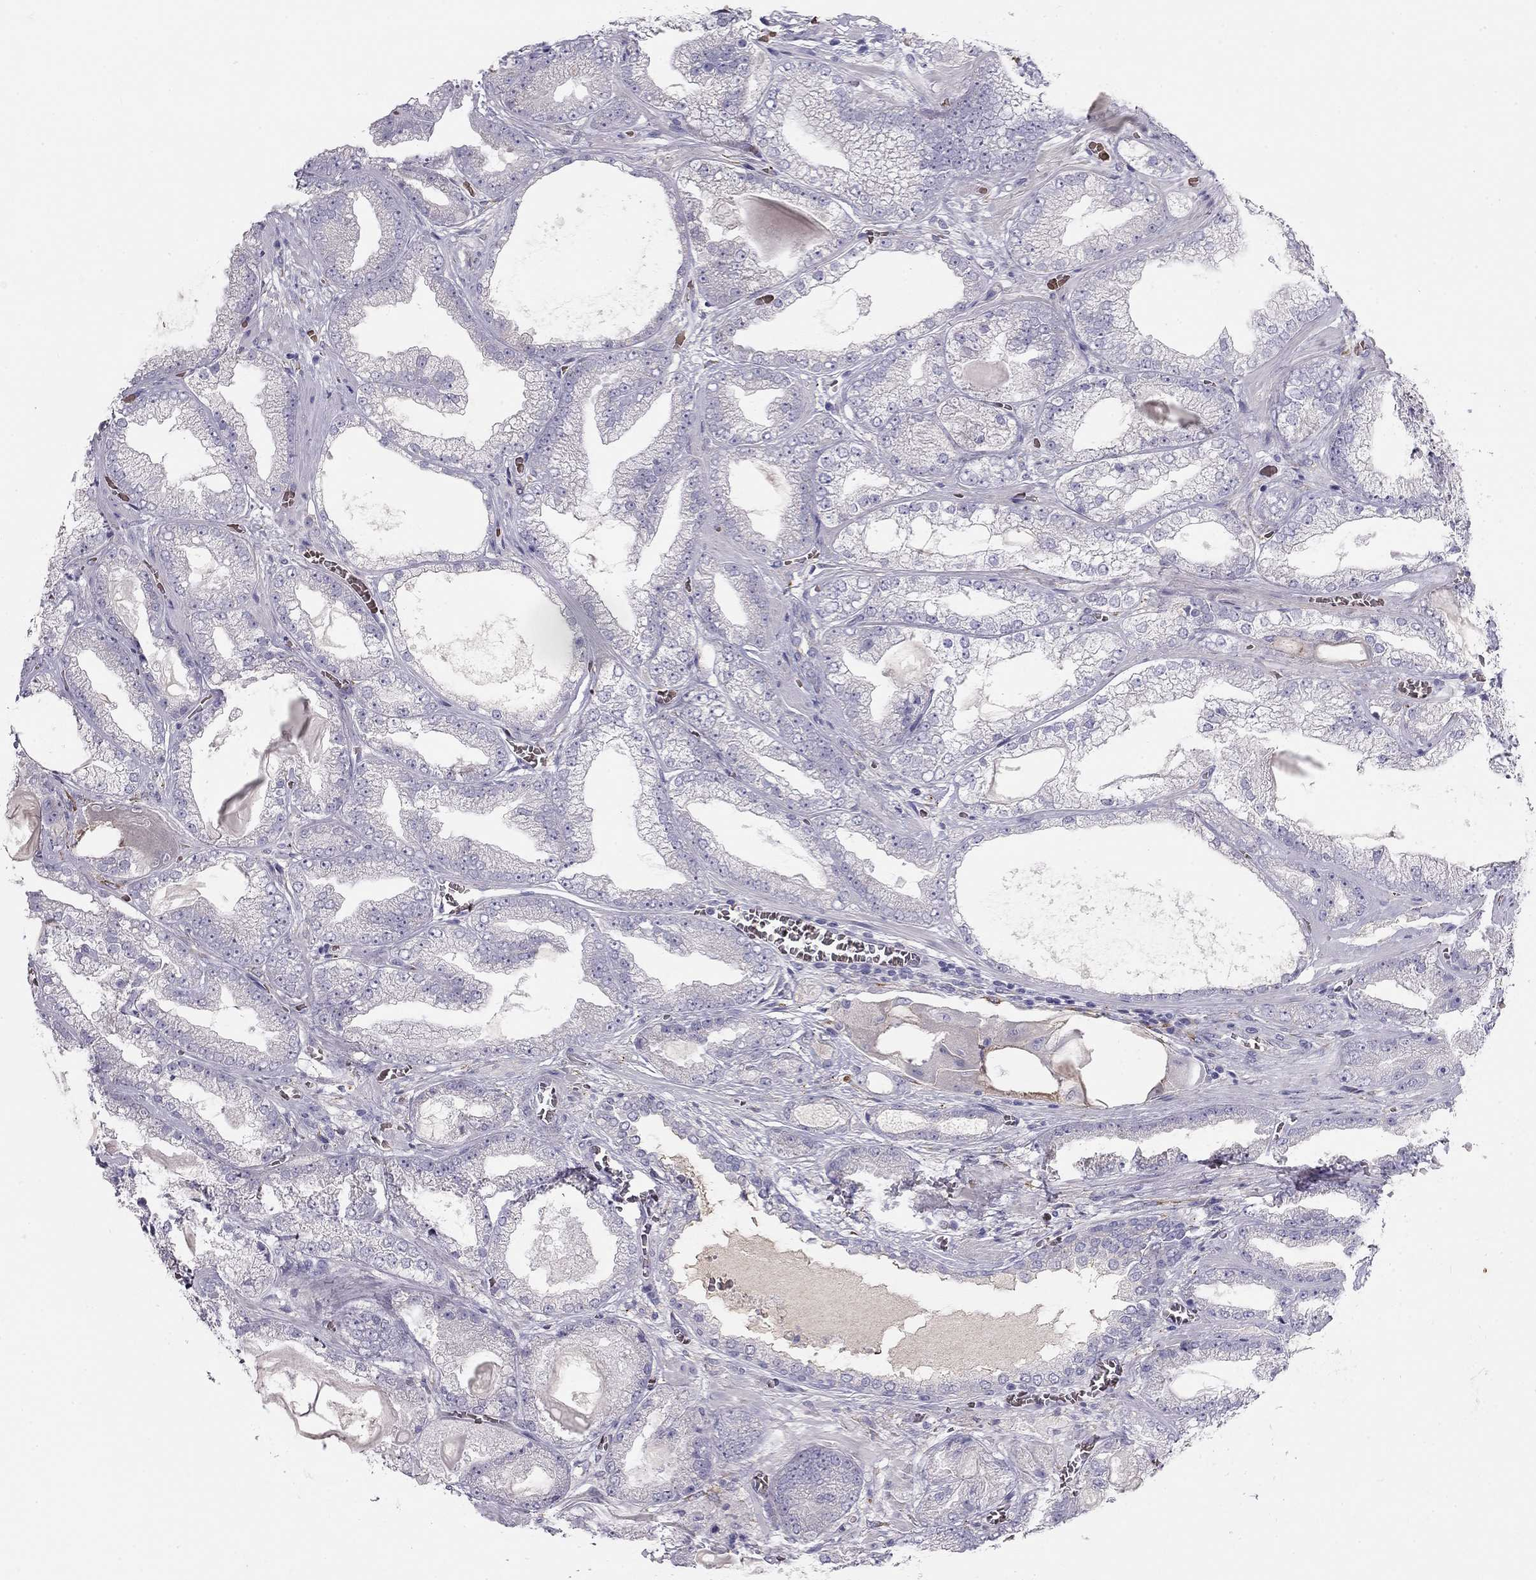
{"staining": {"intensity": "negative", "quantity": "none", "location": "none"}, "tissue": "prostate cancer", "cell_type": "Tumor cells", "image_type": "cancer", "snomed": [{"axis": "morphology", "description": "Adenocarcinoma, Low grade"}, {"axis": "topography", "description": "Prostate"}], "caption": "There is no significant positivity in tumor cells of prostate cancer (adenocarcinoma (low-grade)). (DAB immunohistochemistry (IHC), high magnification).", "gene": "RHD", "patient": {"sex": "male", "age": 57}}